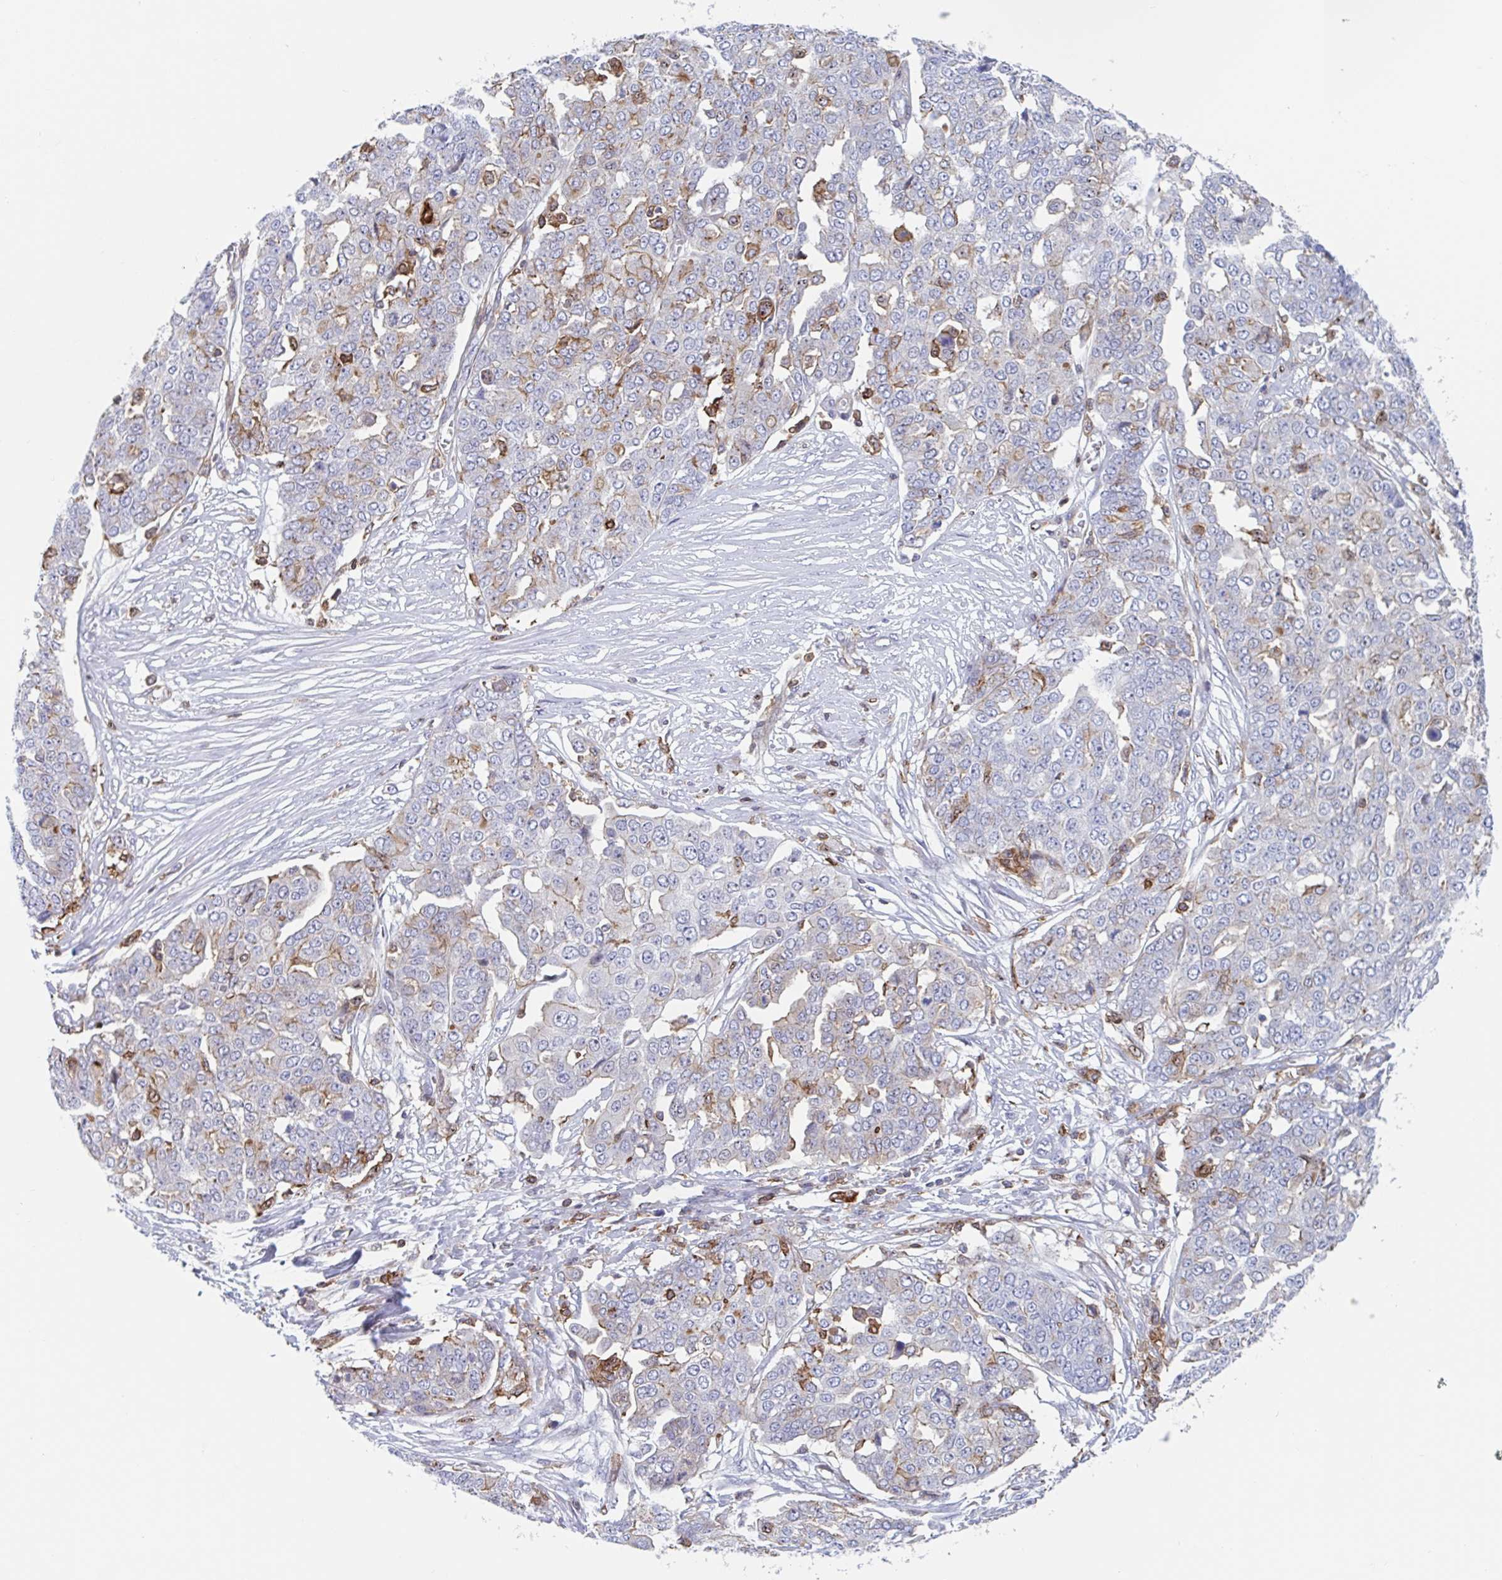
{"staining": {"intensity": "moderate", "quantity": "<25%", "location": "cytoplasmic/membranous"}, "tissue": "ovarian cancer", "cell_type": "Tumor cells", "image_type": "cancer", "snomed": [{"axis": "morphology", "description": "Cystadenocarcinoma, serous, NOS"}, {"axis": "topography", "description": "Soft tissue"}, {"axis": "topography", "description": "Ovary"}], "caption": "Moderate cytoplasmic/membranous positivity is appreciated in about <25% of tumor cells in ovarian cancer. Using DAB (3,3'-diaminobenzidine) (brown) and hematoxylin (blue) stains, captured at high magnification using brightfield microscopy.", "gene": "EFHD1", "patient": {"sex": "female", "age": 57}}